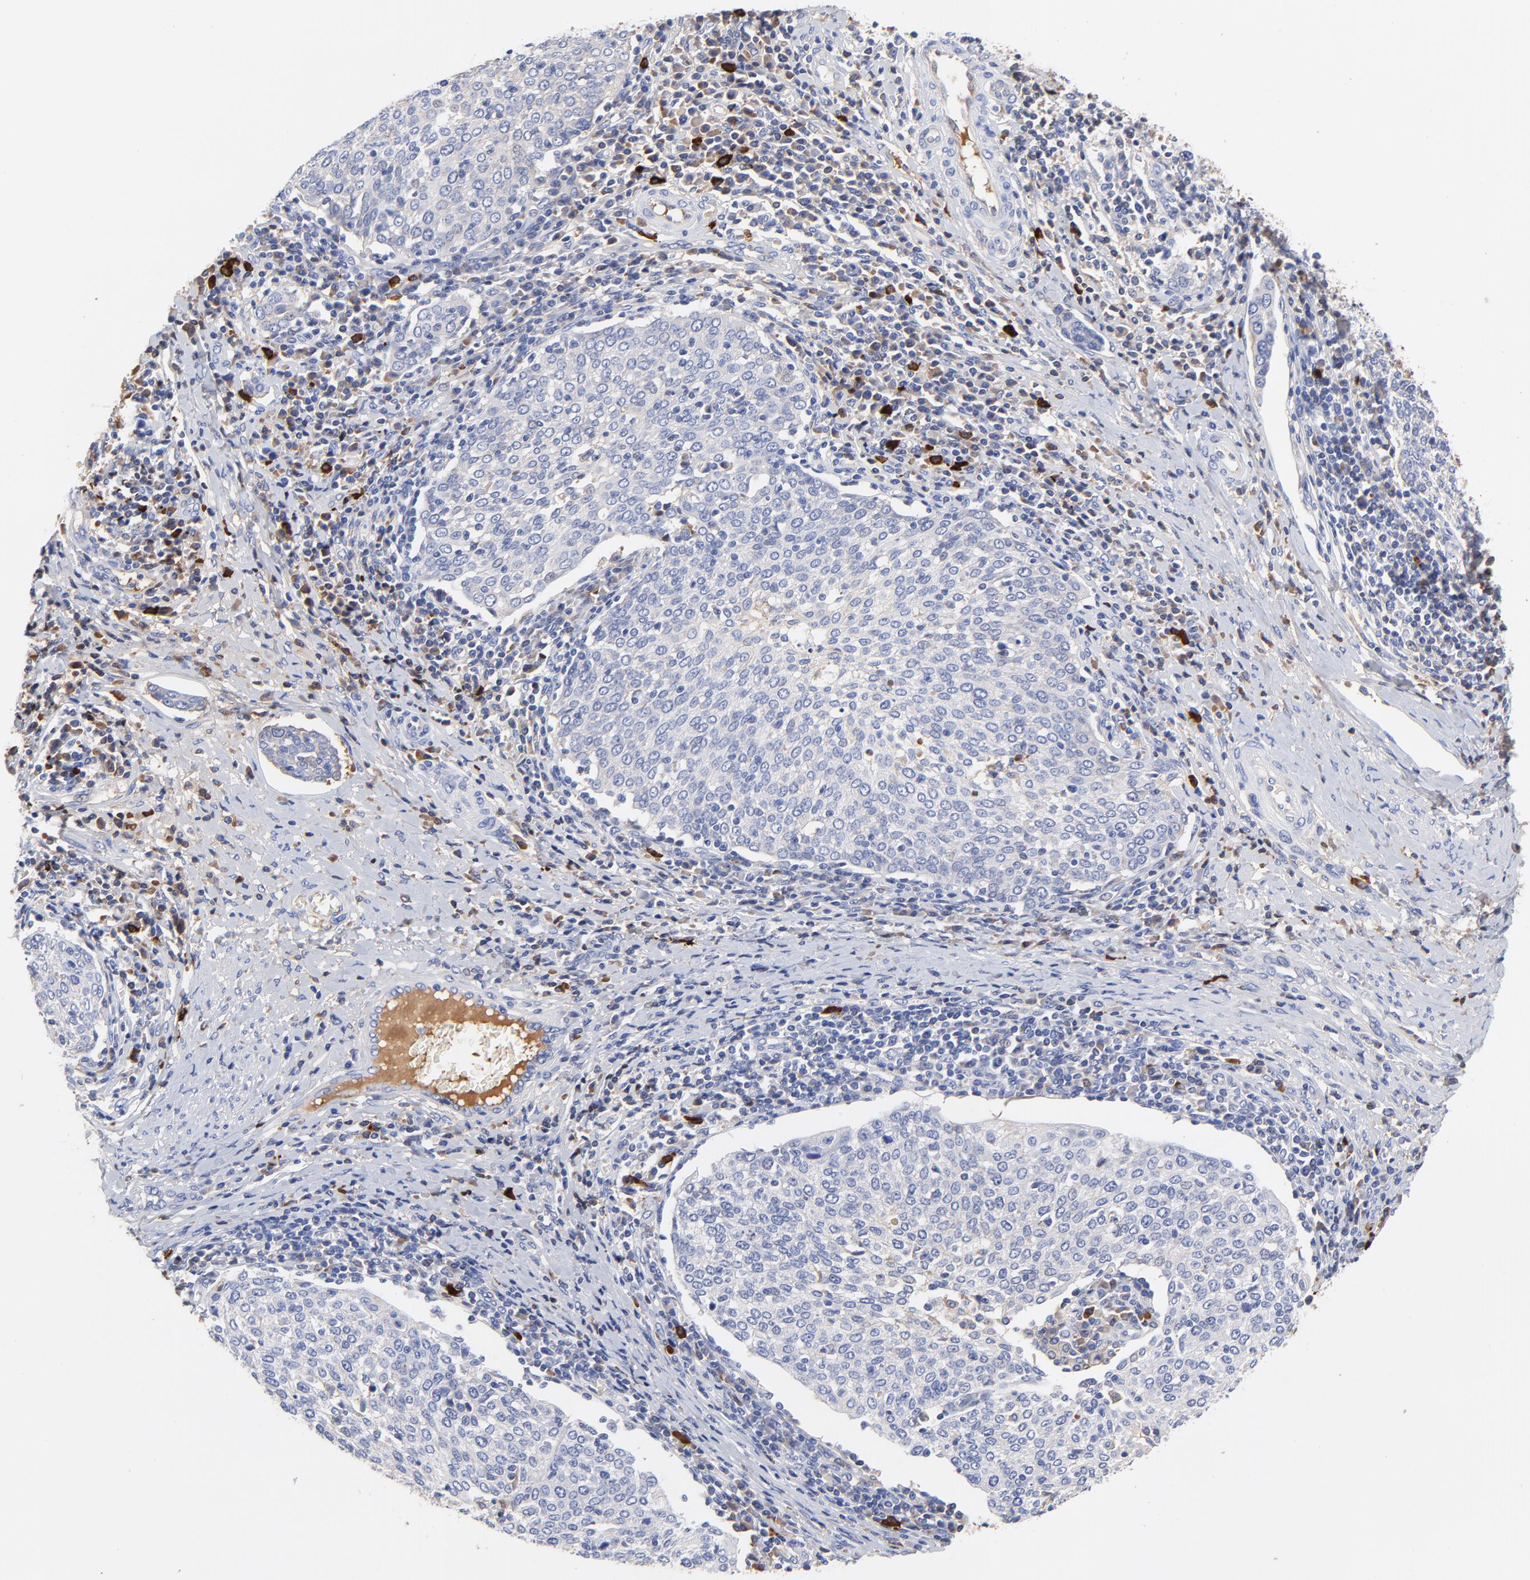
{"staining": {"intensity": "weak", "quantity": "<25%", "location": "cytoplasmic/membranous"}, "tissue": "cervical cancer", "cell_type": "Tumor cells", "image_type": "cancer", "snomed": [{"axis": "morphology", "description": "Squamous cell carcinoma, NOS"}, {"axis": "topography", "description": "Cervix"}], "caption": "Immunohistochemical staining of cervical squamous cell carcinoma demonstrates no significant positivity in tumor cells.", "gene": "IGLV3-10", "patient": {"sex": "female", "age": 40}}